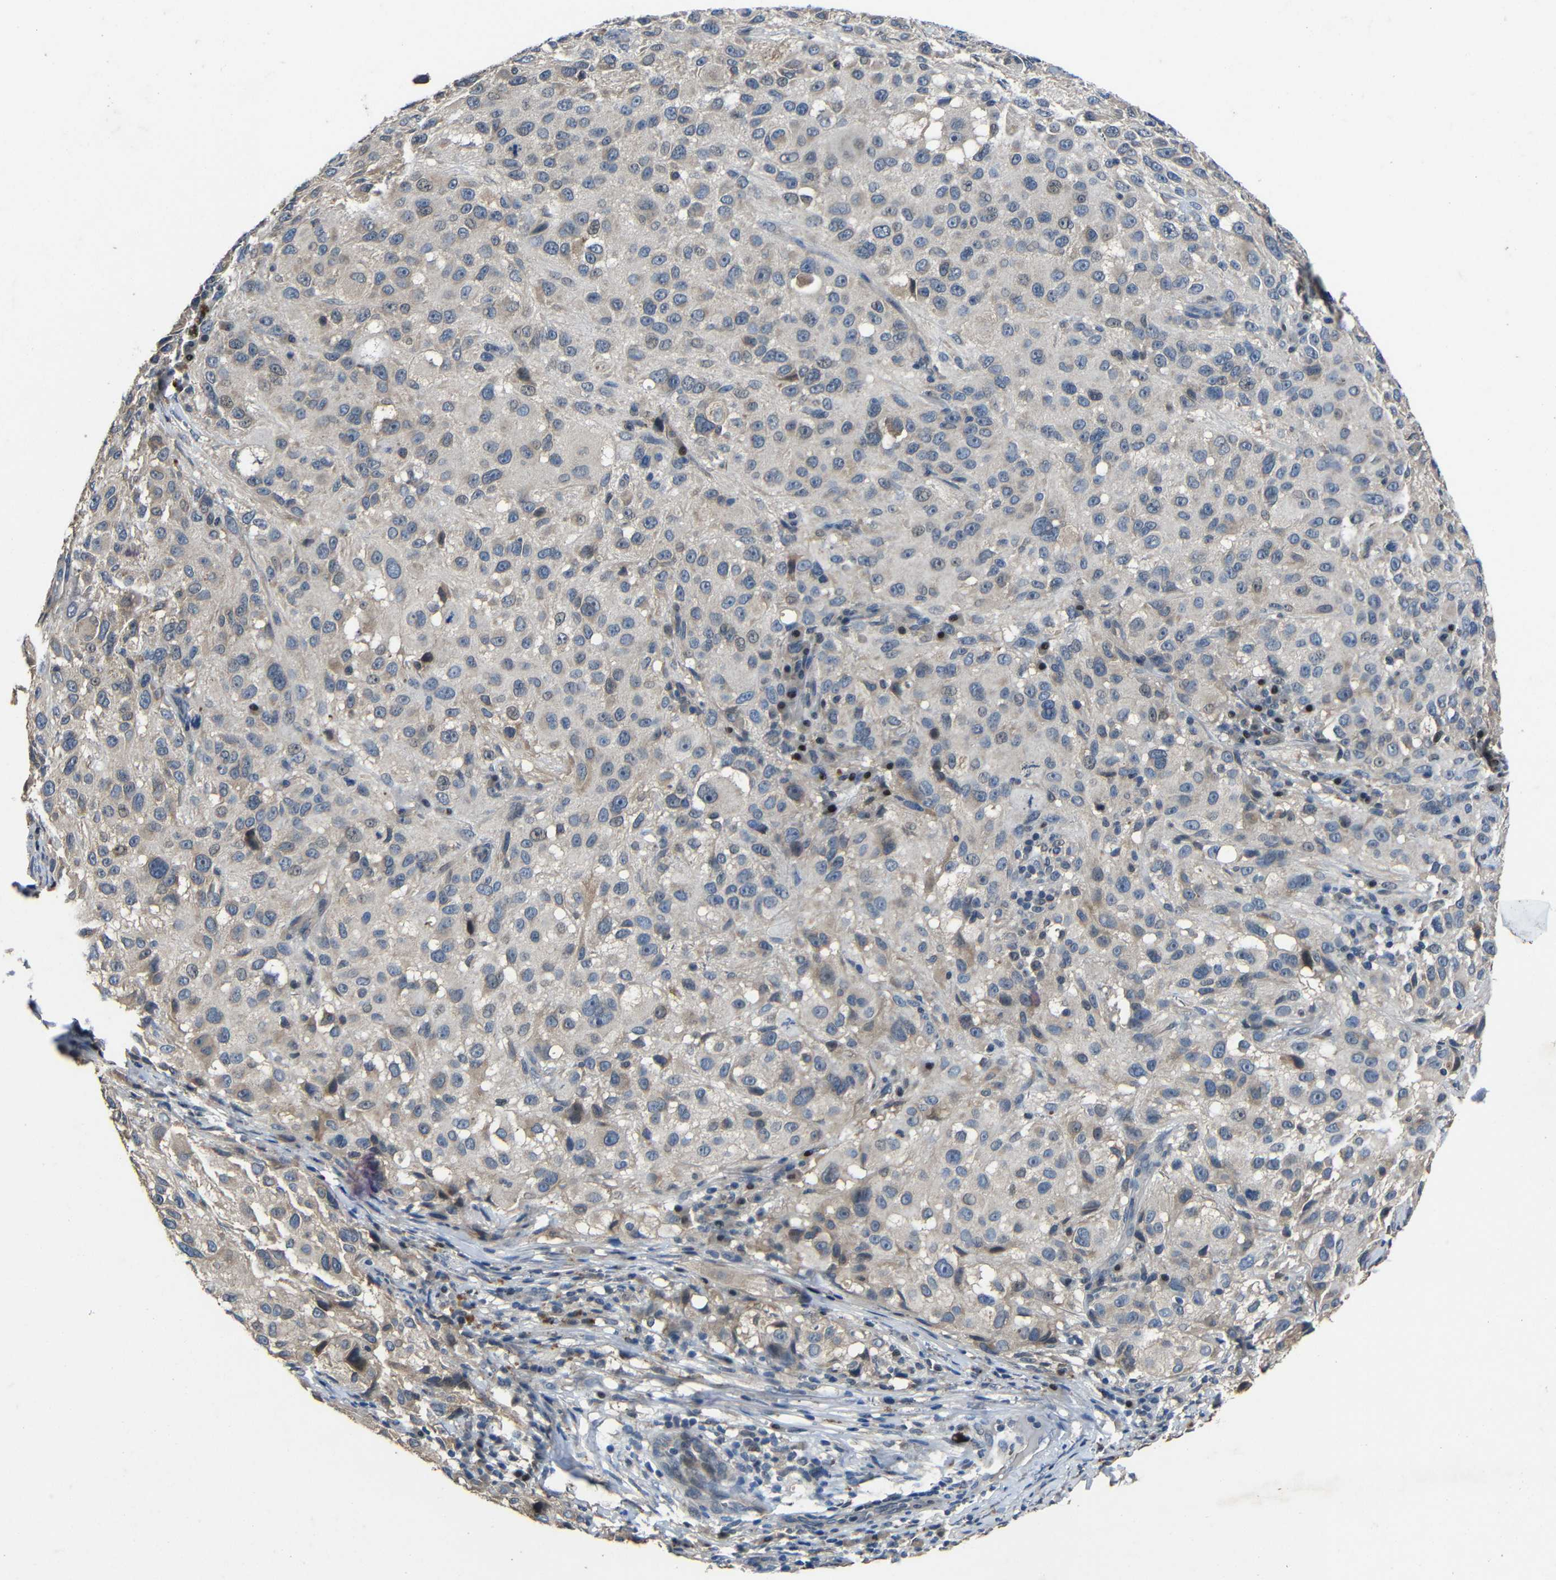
{"staining": {"intensity": "weak", "quantity": "<25%", "location": "cytoplasmic/membranous"}, "tissue": "melanoma", "cell_type": "Tumor cells", "image_type": "cancer", "snomed": [{"axis": "morphology", "description": "Necrosis, NOS"}, {"axis": "morphology", "description": "Malignant melanoma, NOS"}, {"axis": "topography", "description": "Skin"}], "caption": "Malignant melanoma was stained to show a protein in brown. There is no significant expression in tumor cells.", "gene": "C6orf89", "patient": {"sex": "female", "age": 87}}